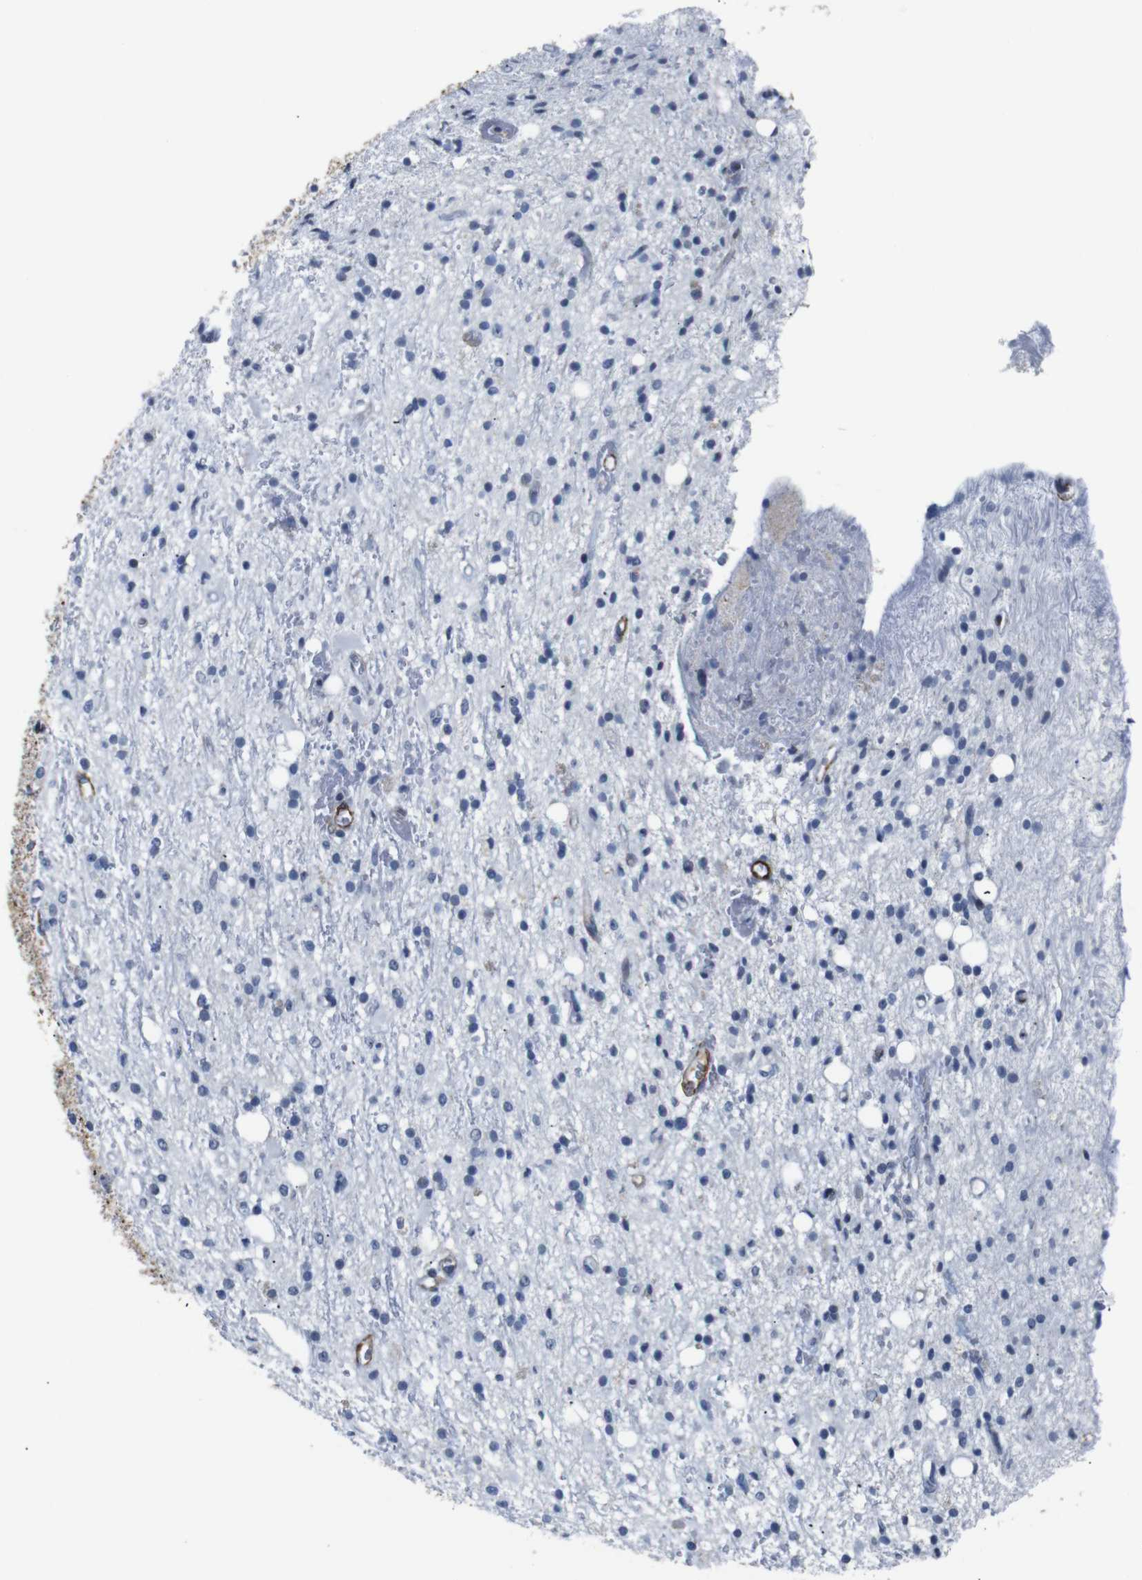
{"staining": {"intensity": "negative", "quantity": "none", "location": "none"}, "tissue": "glioma", "cell_type": "Tumor cells", "image_type": "cancer", "snomed": [{"axis": "morphology", "description": "Glioma, malignant, High grade"}, {"axis": "topography", "description": "Brain"}], "caption": "An immunohistochemistry (IHC) micrograph of glioma is shown. There is no staining in tumor cells of glioma.", "gene": "ACTA2", "patient": {"sex": "male", "age": 47}}